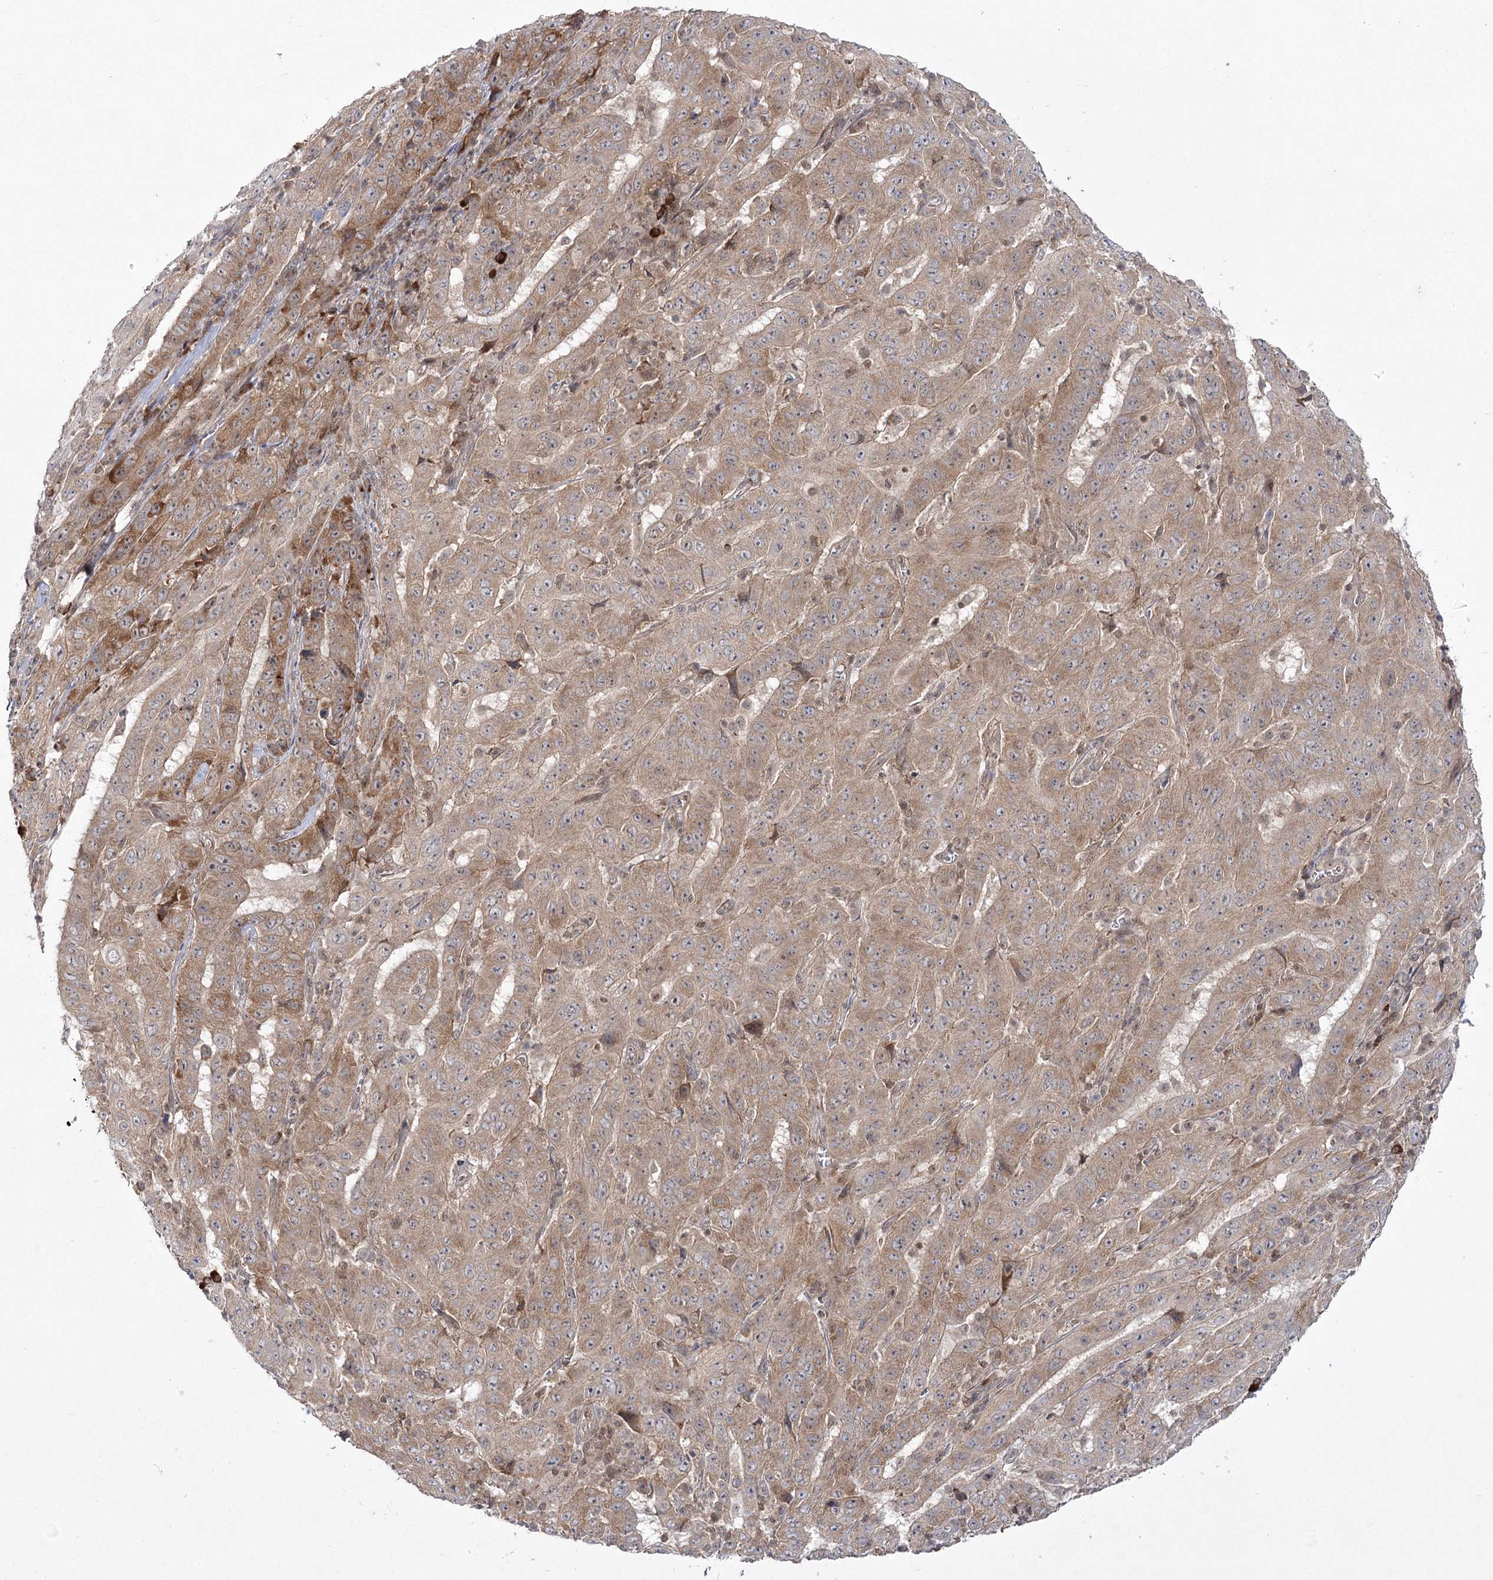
{"staining": {"intensity": "moderate", "quantity": ">75%", "location": "cytoplasmic/membranous"}, "tissue": "pancreatic cancer", "cell_type": "Tumor cells", "image_type": "cancer", "snomed": [{"axis": "morphology", "description": "Adenocarcinoma, NOS"}, {"axis": "topography", "description": "Pancreas"}], "caption": "Protein expression analysis of human pancreatic cancer (adenocarcinoma) reveals moderate cytoplasmic/membranous positivity in about >75% of tumor cells.", "gene": "SYTL1", "patient": {"sex": "male", "age": 63}}